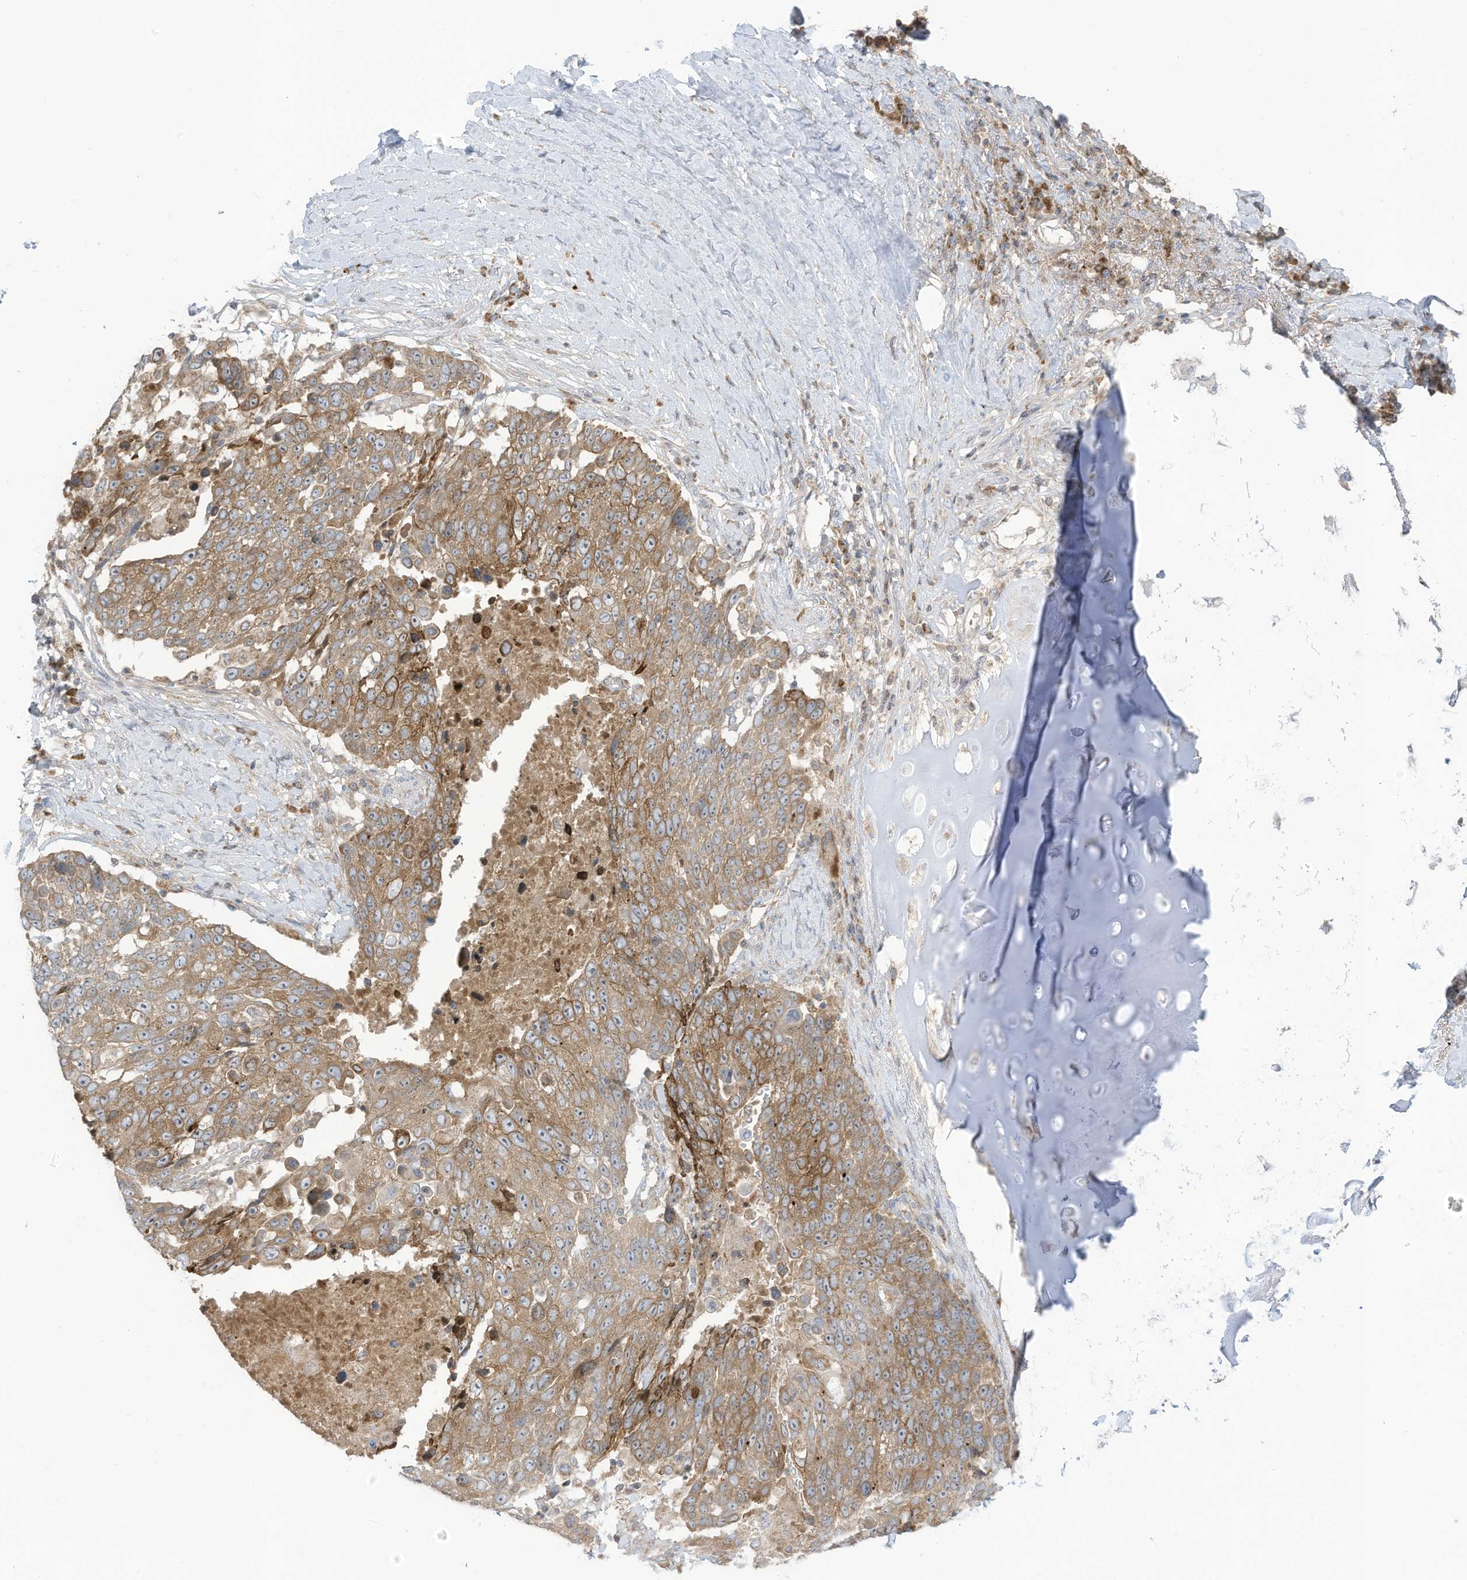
{"staining": {"intensity": "moderate", "quantity": ">75%", "location": "cytoplasmic/membranous"}, "tissue": "lung cancer", "cell_type": "Tumor cells", "image_type": "cancer", "snomed": [{"axis": "morphology", "description": "Squamous cell carcinoma, NOS"}, {"axis": "topography", "description": "Lung"}], "caption": "Lung cancer (squamous cell carcinoma) stained with a protein marker exhibits moderate staining in tumor cells.", "gene": "CGAS", "patient": {"sex": "male", "age": 66}}